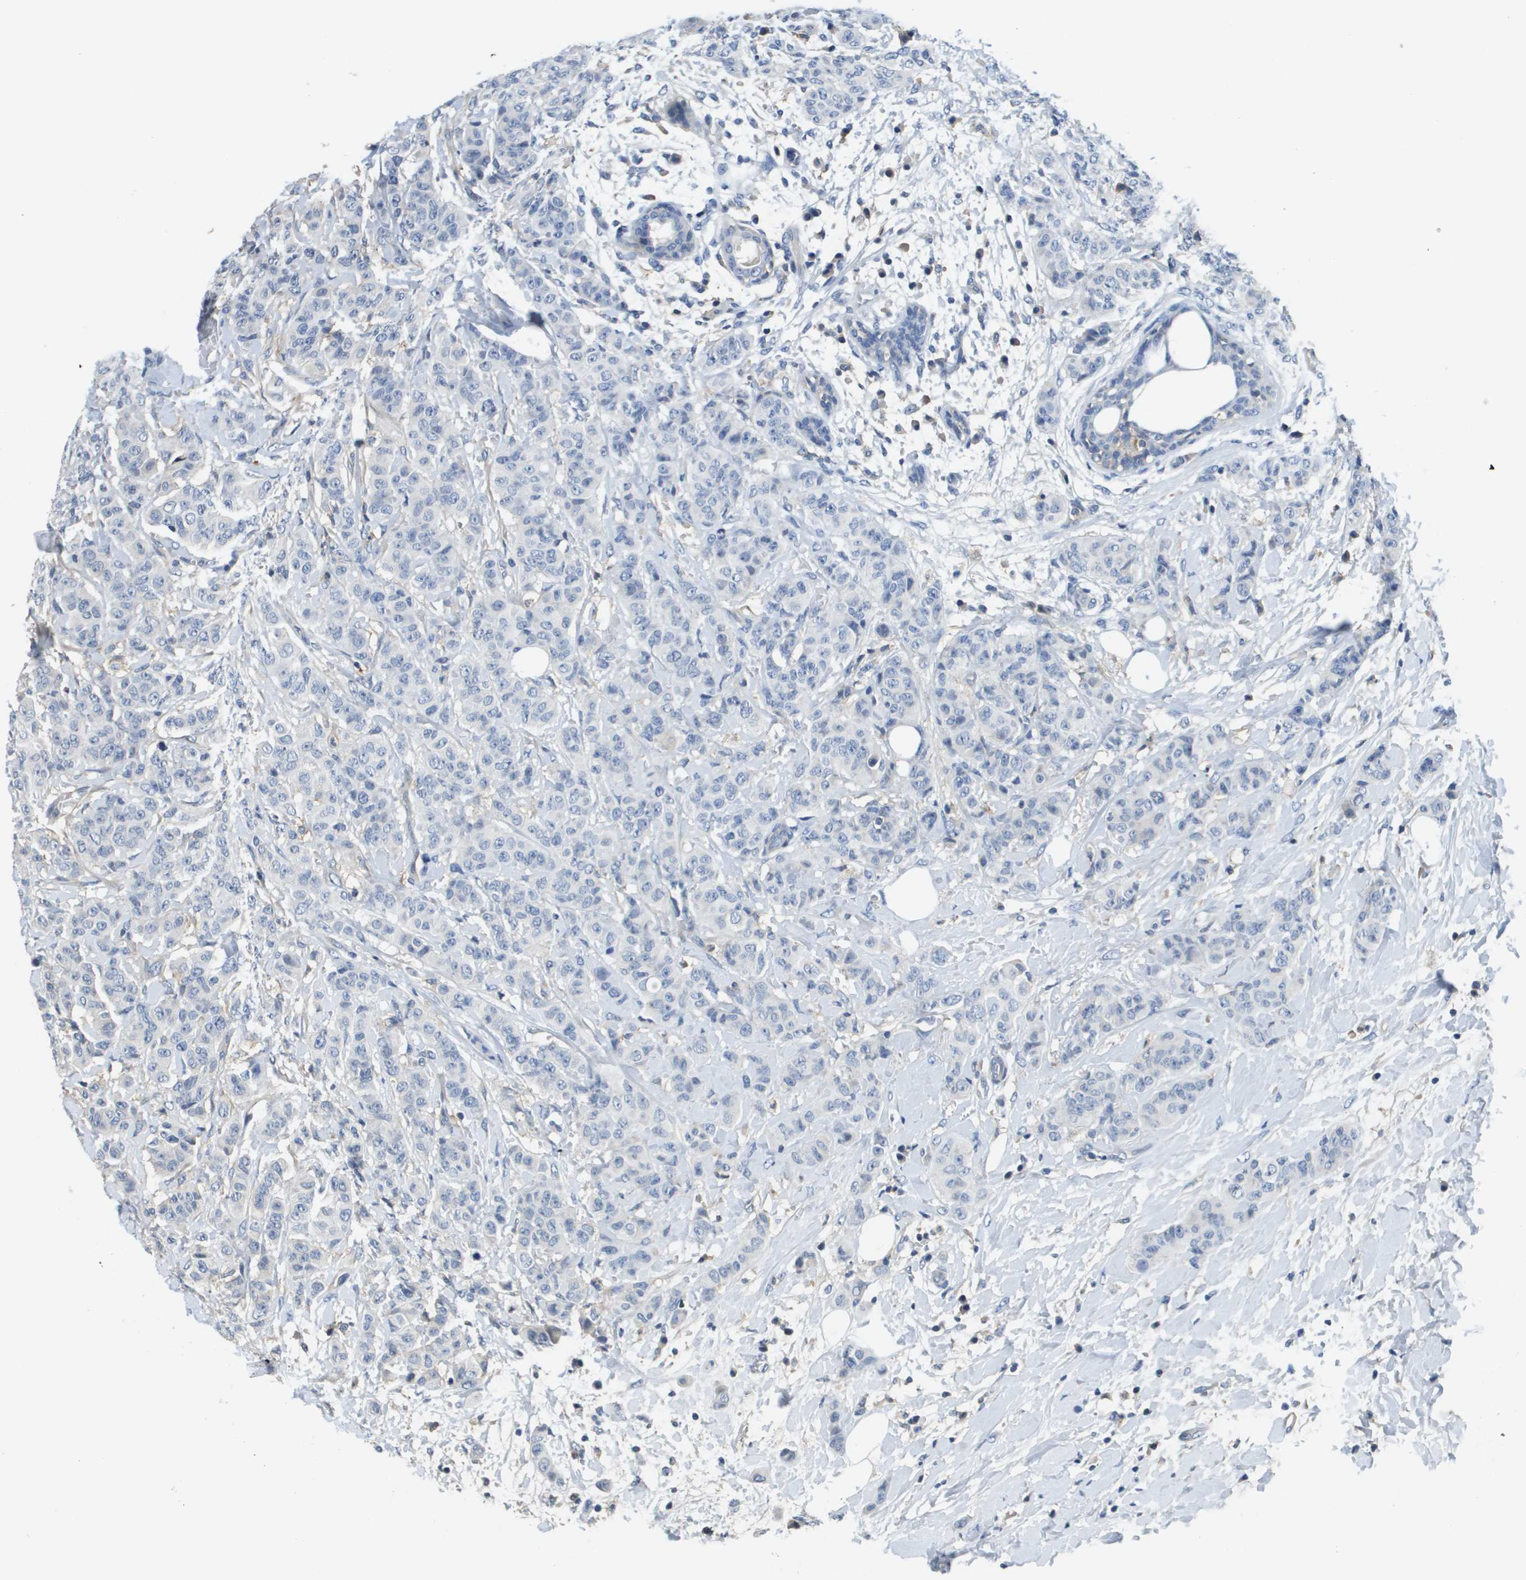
{"staining": {"intensity": "negative", "quantity": "none", "location": "none"}, "tissue": "breast cancer", "cell_type": "Tumor cells", "image_type": "cancer", "snomed": [{"axis": "morphology", "description": "Normal tissue, NOS"}, {"axis": "morphology", "description": "Duct carcinoma"}, {"axis": "topography", "description": "Breast"}], "caption": "Immunohistochemistry (IHC) of human breast cancer (intraductal carcinoma) reveals no expression in tumor cells. The staining is performed using DAB (3,3'-diaminobenzidine) brown chromogen with nuclei counter-stained in using hematoxylin.", "gene": "SLC16A3", "patient": {"sex": "female", "age": 40}}